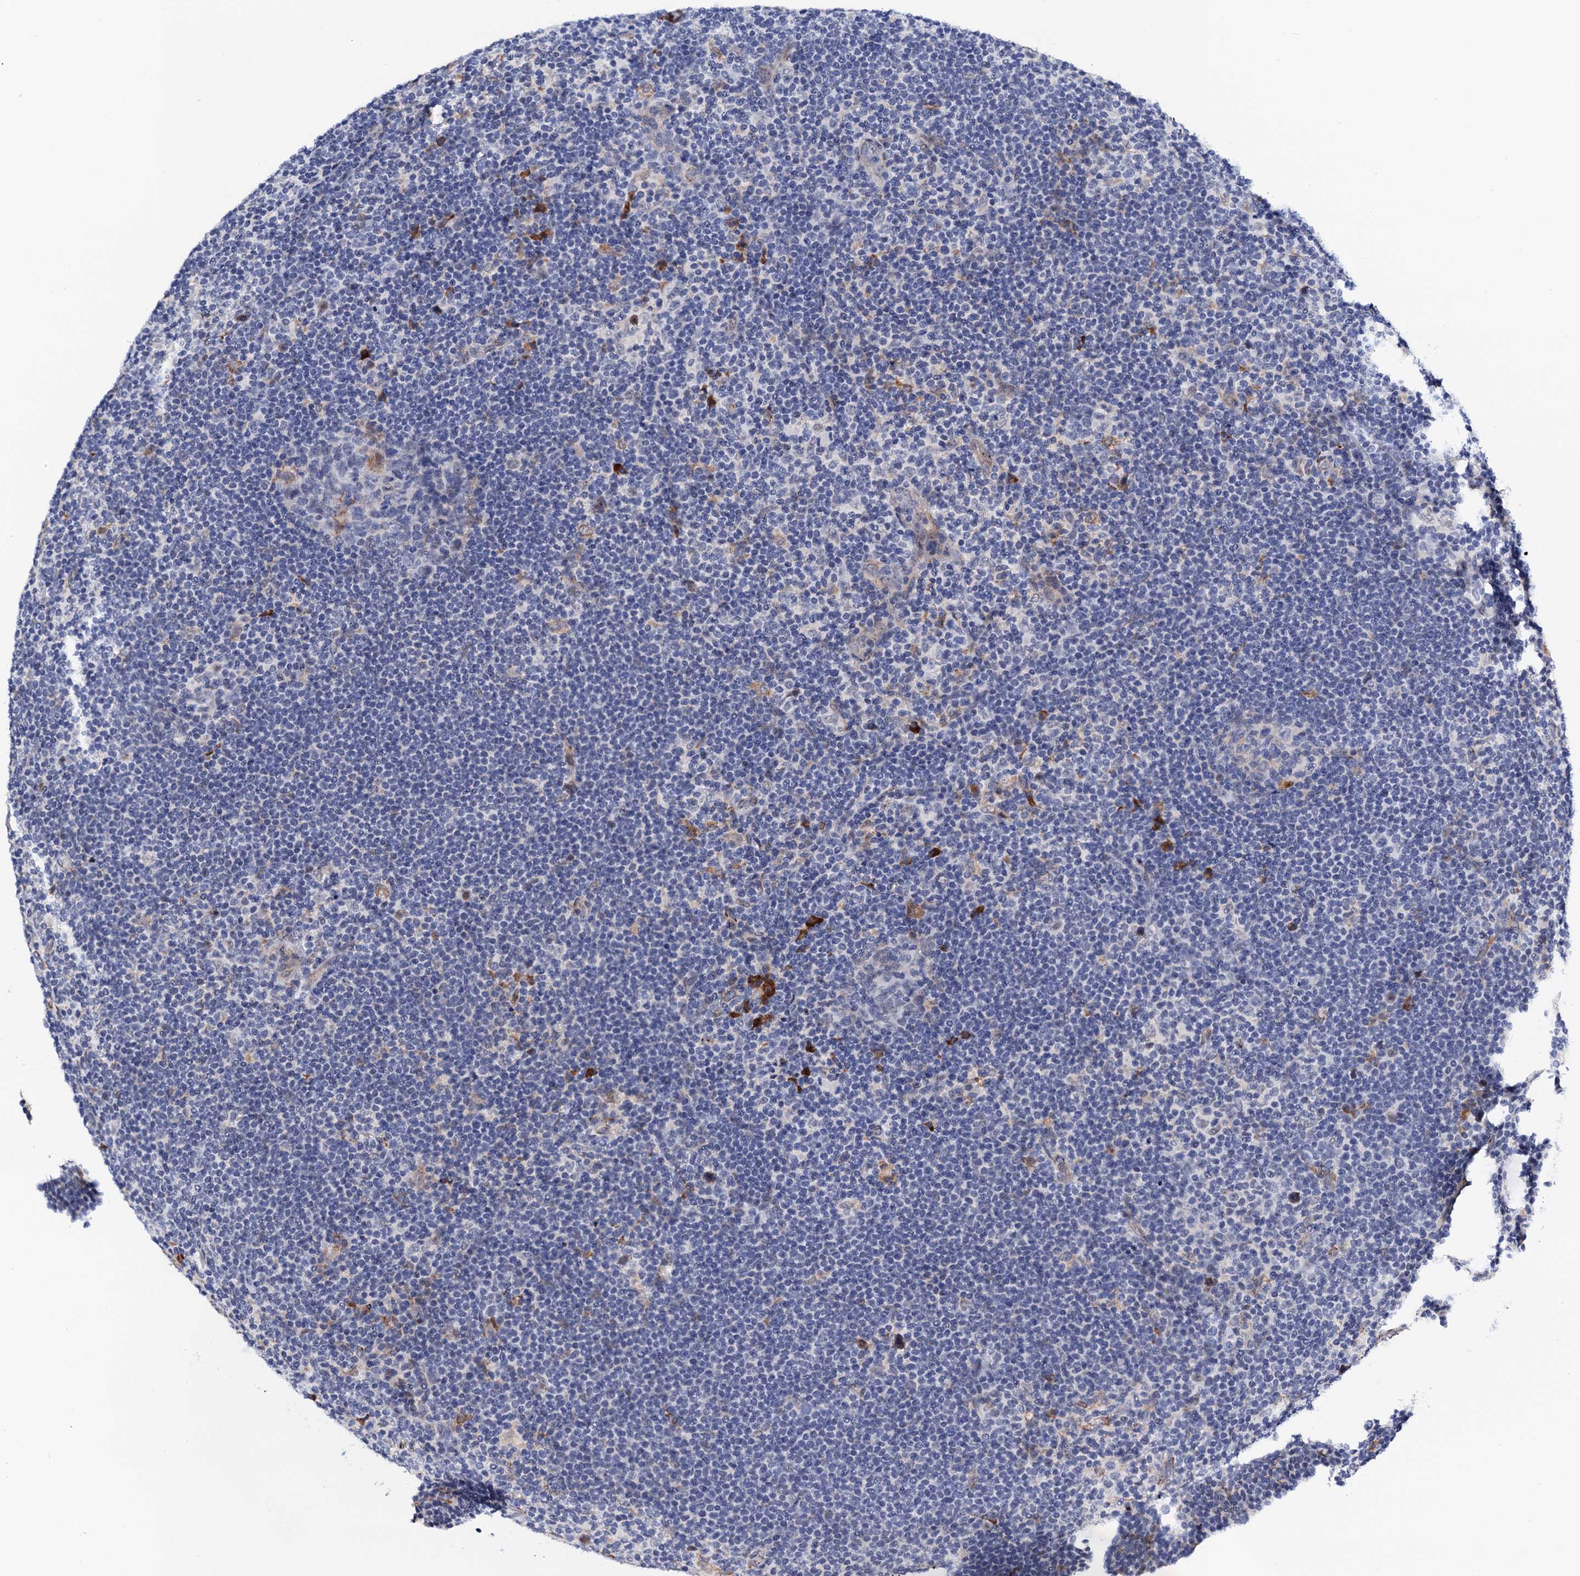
{"staining": {"intensity": "negative", "quantity": "none", "location": "none"}, "tissue": "lymphoma", "cell_type": "Tumor cells", "image_type": "cancer", "snomed": [{"axis": "morphology", "description": "Hodgkin's disease, NOS"}, {"axis": "topography", "description": "Lymph node"}], "caption": "Image shows no protein staining in tumor cells of Hodgkin's disease tissue. (Immunohistochemistry (ihc), brightfield microscopy, high magnification).", "gene": "SLC7A10", "patient": {"sex": "female", "age": 57}}